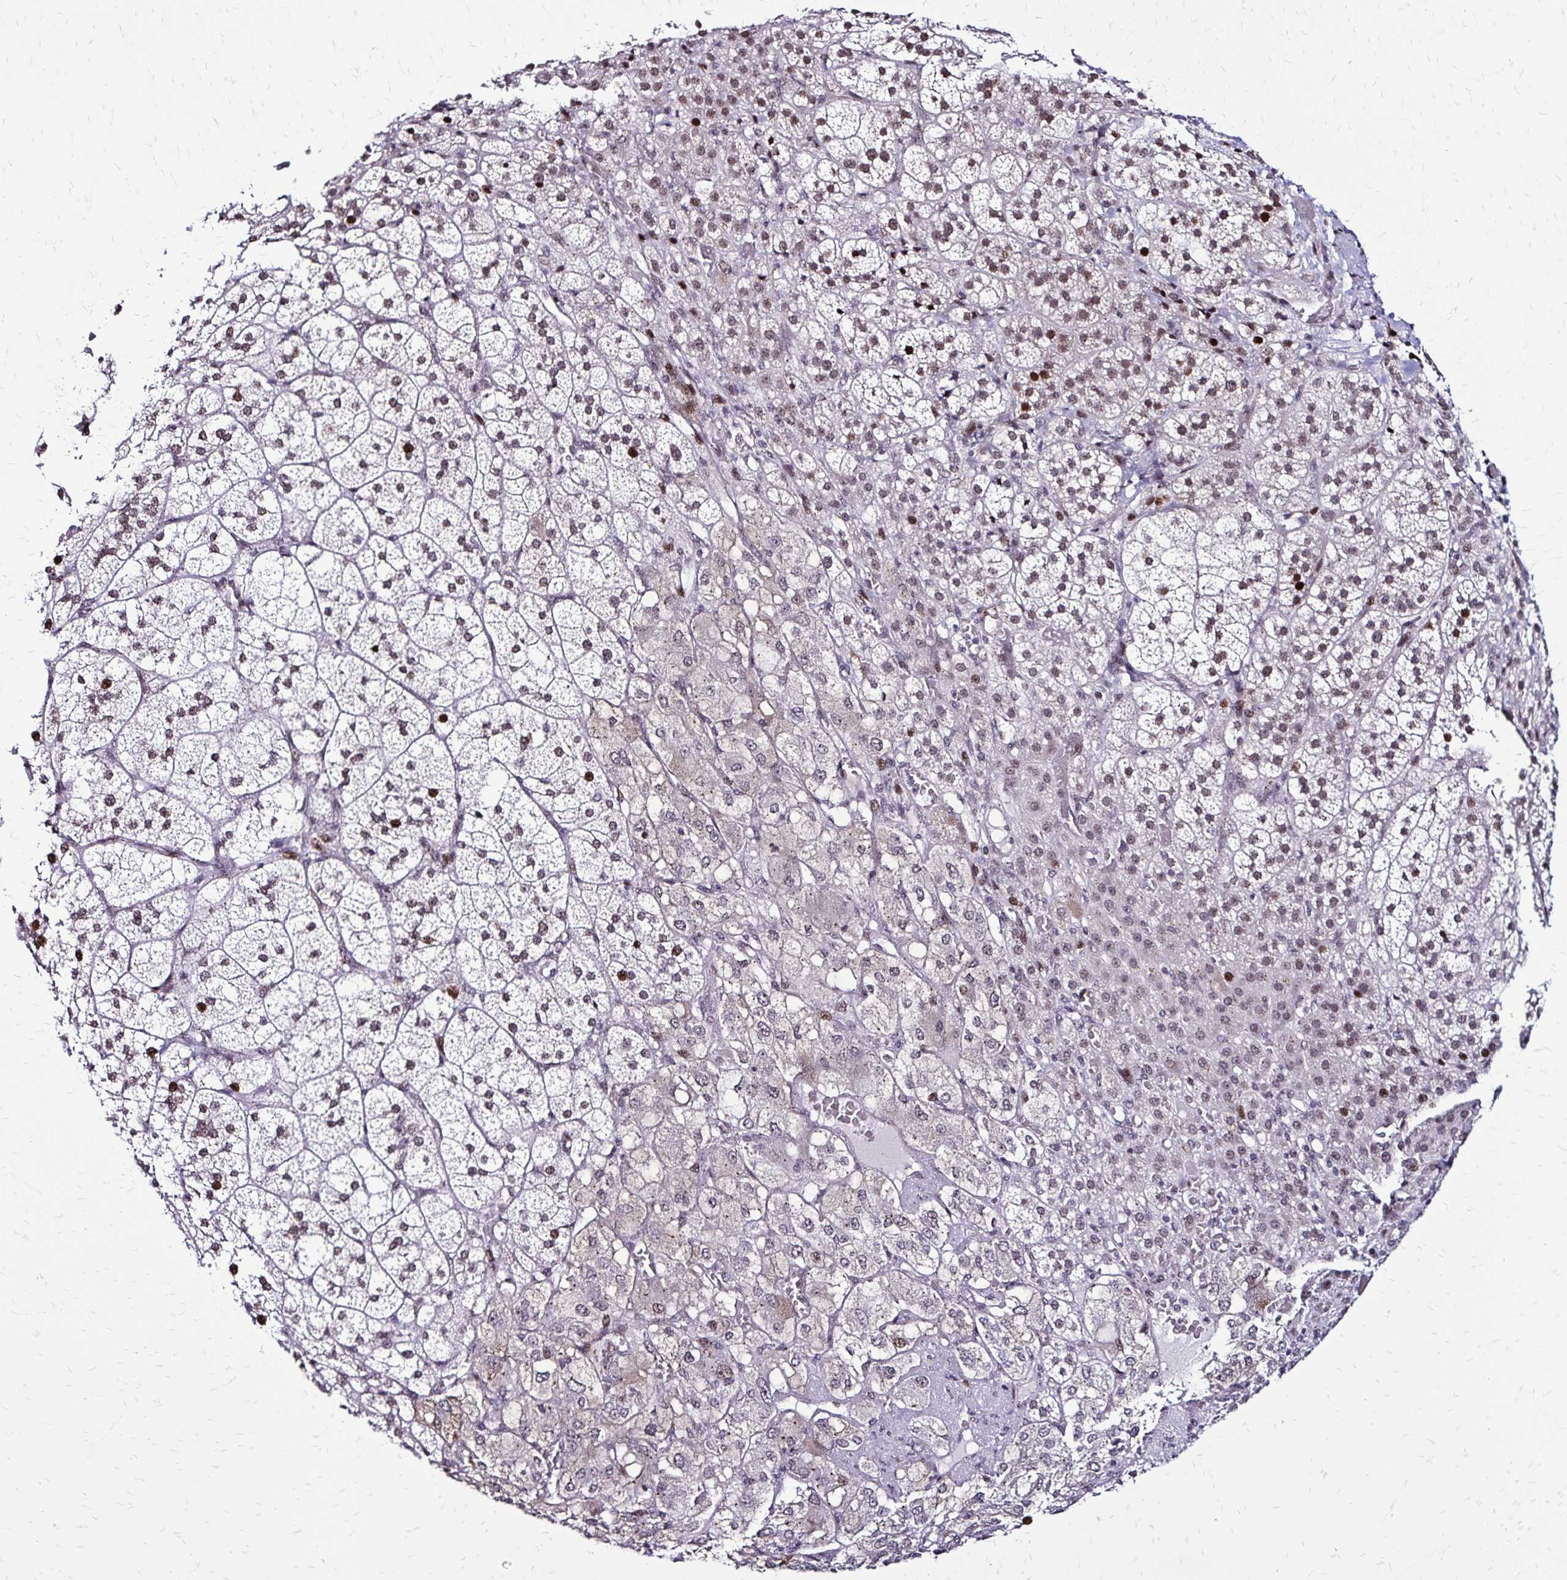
{"staining": {"intensity": "moderate", "quantity": "25%-75%", "location": "nuclear"}, "tissue": "adrenal gland", "cell_type": "Glandular cells", "image_type": "normal", "snomed": [{"axis": "morphology", "description": "Normal tissue, NOS"}, {"axis": "topography", "description": "Adrenal gland"}], "caption": "Moderate nuclear positivity is present in about 25%-75% of glandular cells in normal adrenal gland.", "gene": "TOB1", "patient": {"sex": "female", "age": 60}}